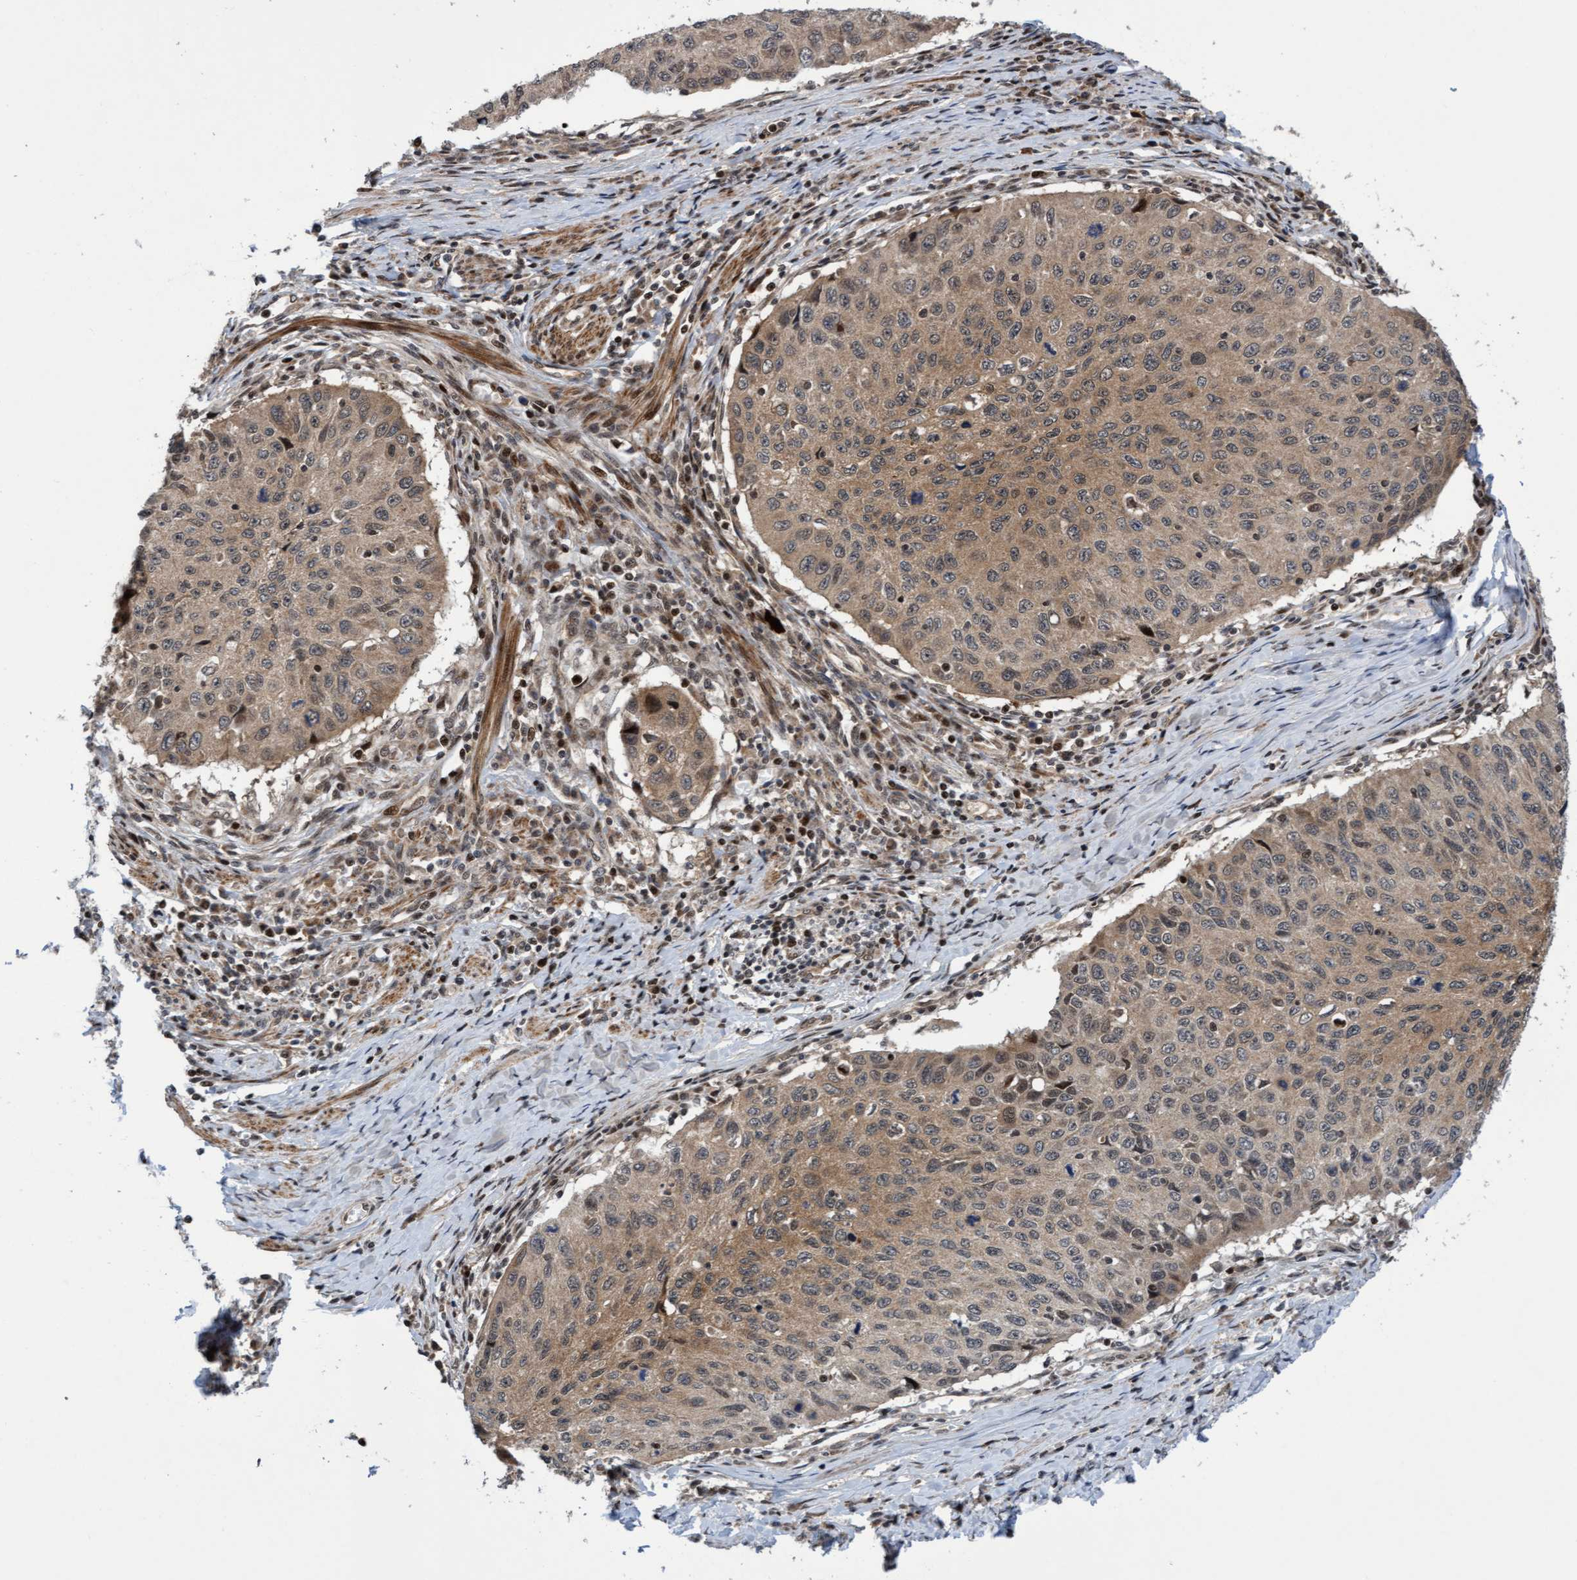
{"staining": {"intensity": "moderate", "quantity": ">75%", "location": "cytoplasmic/membranous"}, "tissue": "cervical cancer", "cell_type": "Tumor cells", "image_type": "cancer", "snomed": [{"axis": "morphology", "description": "Squamous cell carcinoma, NOS"}, {"axis": "topography", "description": "Cervix"}], "caption": "A photomicrograph showing moderate cytoplasmic/membranous staining in approximately >75% of tumor cells in cervical cancer, as visualized by brown immunohistochemical staining.", "gene": "ITFG1", "patient": {"sex": "female", "age": 53}}